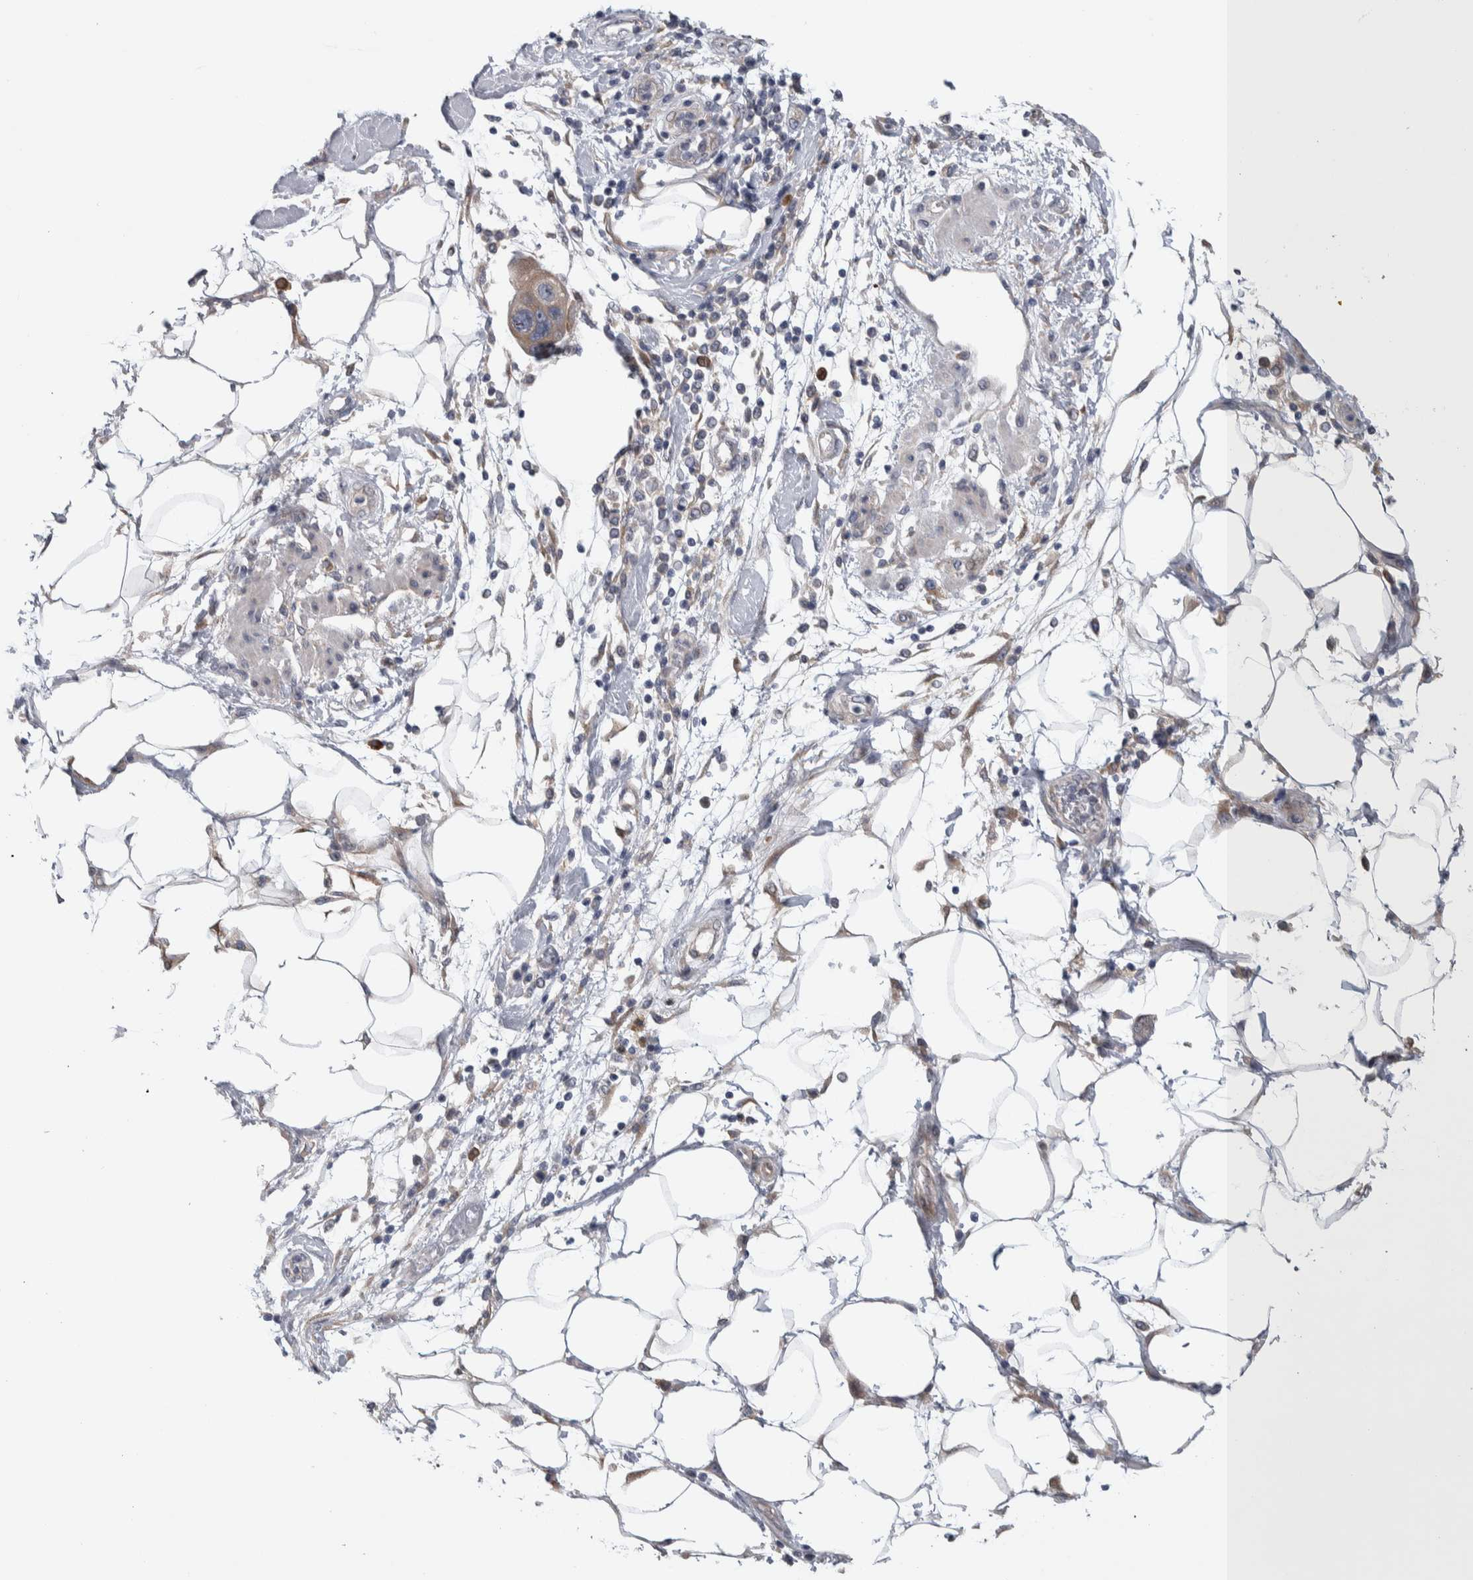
{"staining": {"intensity": "moderate", "quantity": "25%-75%", "location": "cytoplasmic/membranous"}, "tissue": "pancreatic cancer", "cell_type": "Tumor cells", "image_type": "cancer", "snomed": [{"axis": "morphology", "description": "Normal tissue, NOS"}, {"axis": "morphology", "description": "Adenocarcinoma, NOS"}, {"axis": "topography", "description": "Pancreas"}], "caption": "IHC (DAB (3,3'-diaminobenzidine)) staining of human adenocarcinoma (pancreatic) exhibits moderate cytoplasmic/membranous protein positivity in approximately 25%-75% of tumor cells.", "gene": "IBTK", "patient": {"sex": "female", "age": 71}}